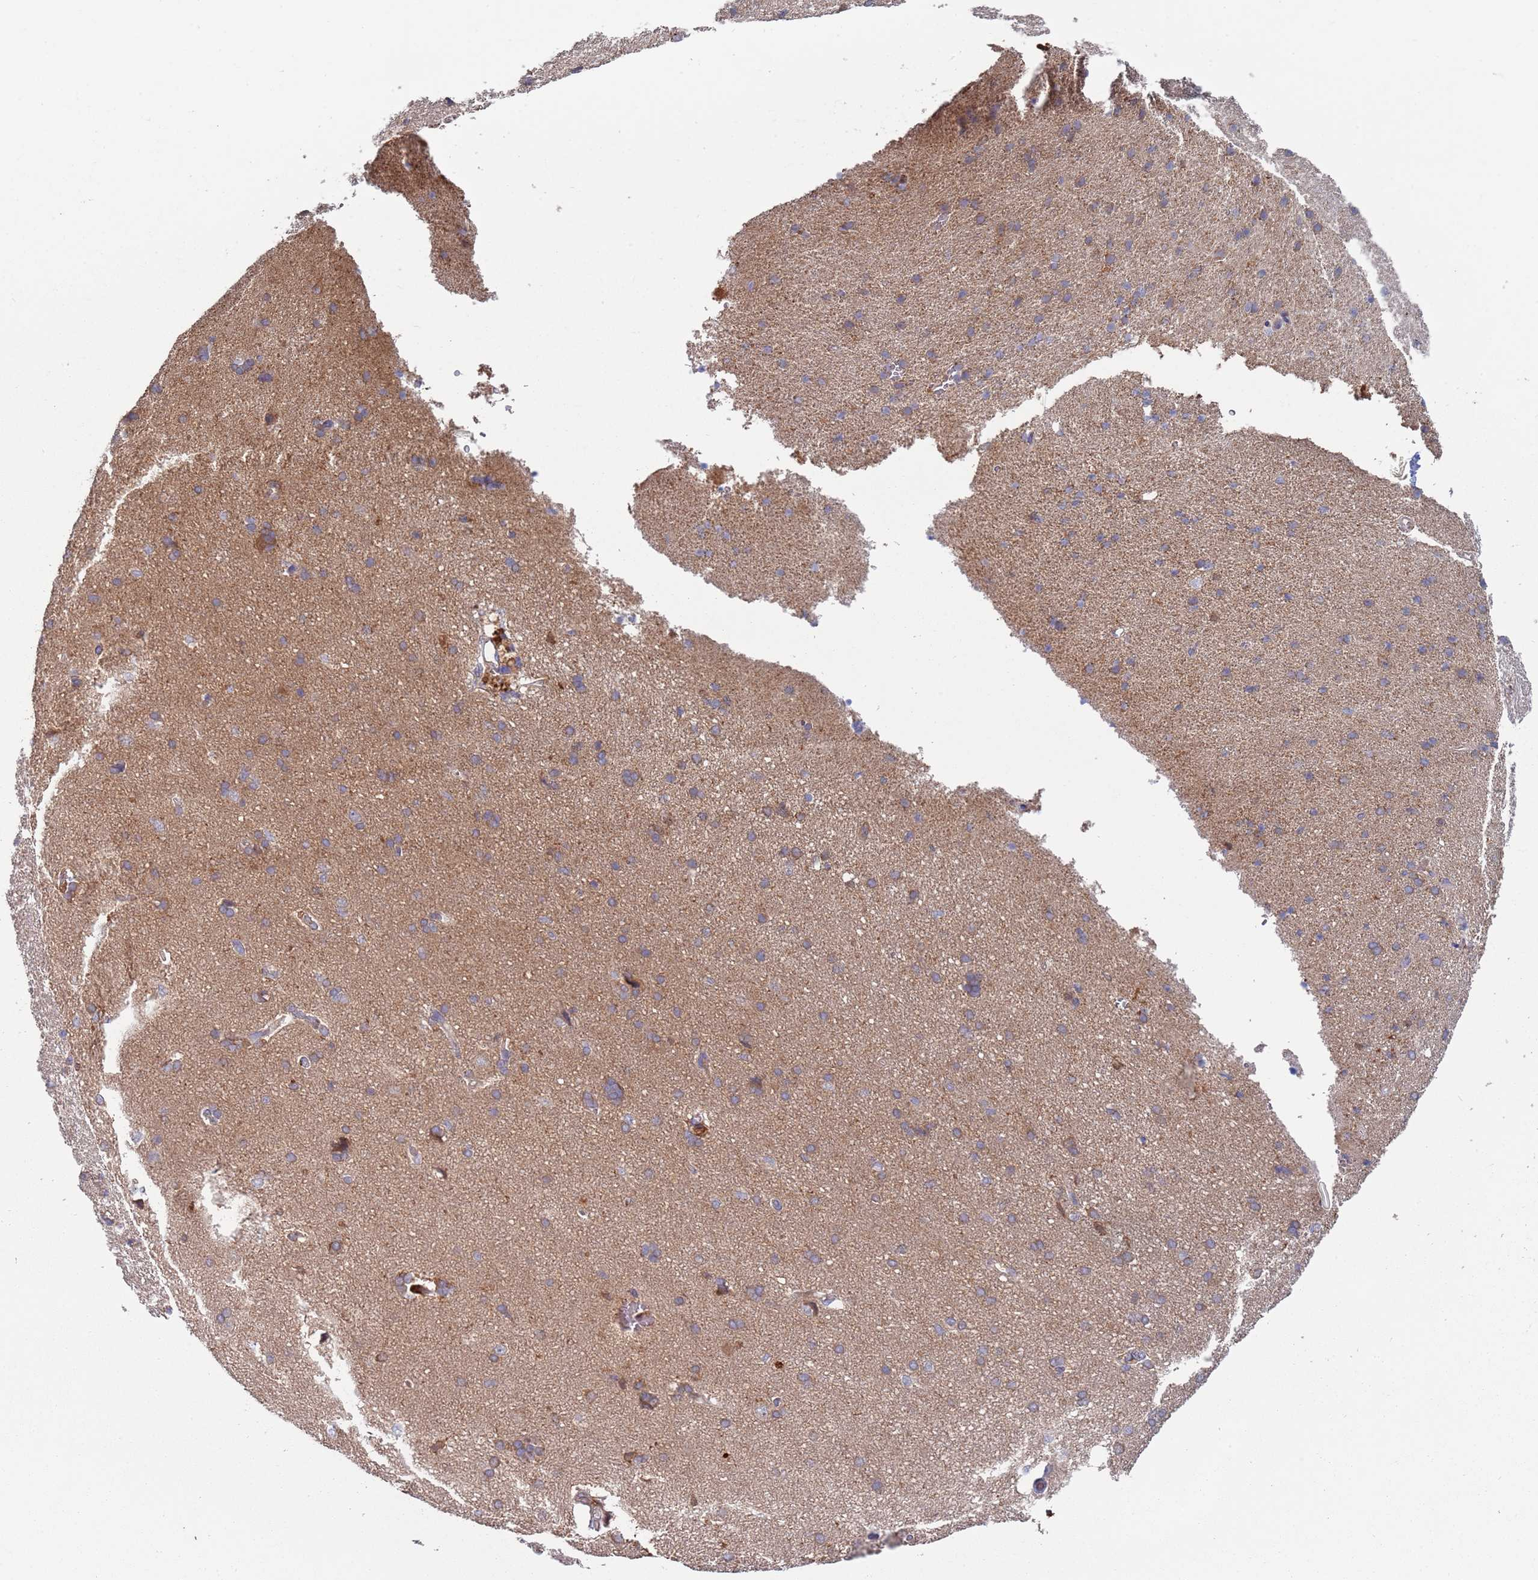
{"staining": {"intensity": "moderate", "quantity": "<25%", "location": "cytoplasmic/membranous"}, "tissue": "cerebral cortex", "cell_type": "Endothelial cells", "image_type": "normal", "snomed": [{"axis": "morphology", "description": "Normal tissue, NOS"}, {"axis": "topography", "description": "Cerebral cortex"}], "caption": "Endothelial cells demonstrate low levels of moderate cytoplasmic/membranous expression in approximately <25% of cells in normal cerebral cortex.", "gene": "MALRD1", "patient": {"sex": "male", "age": 62}}